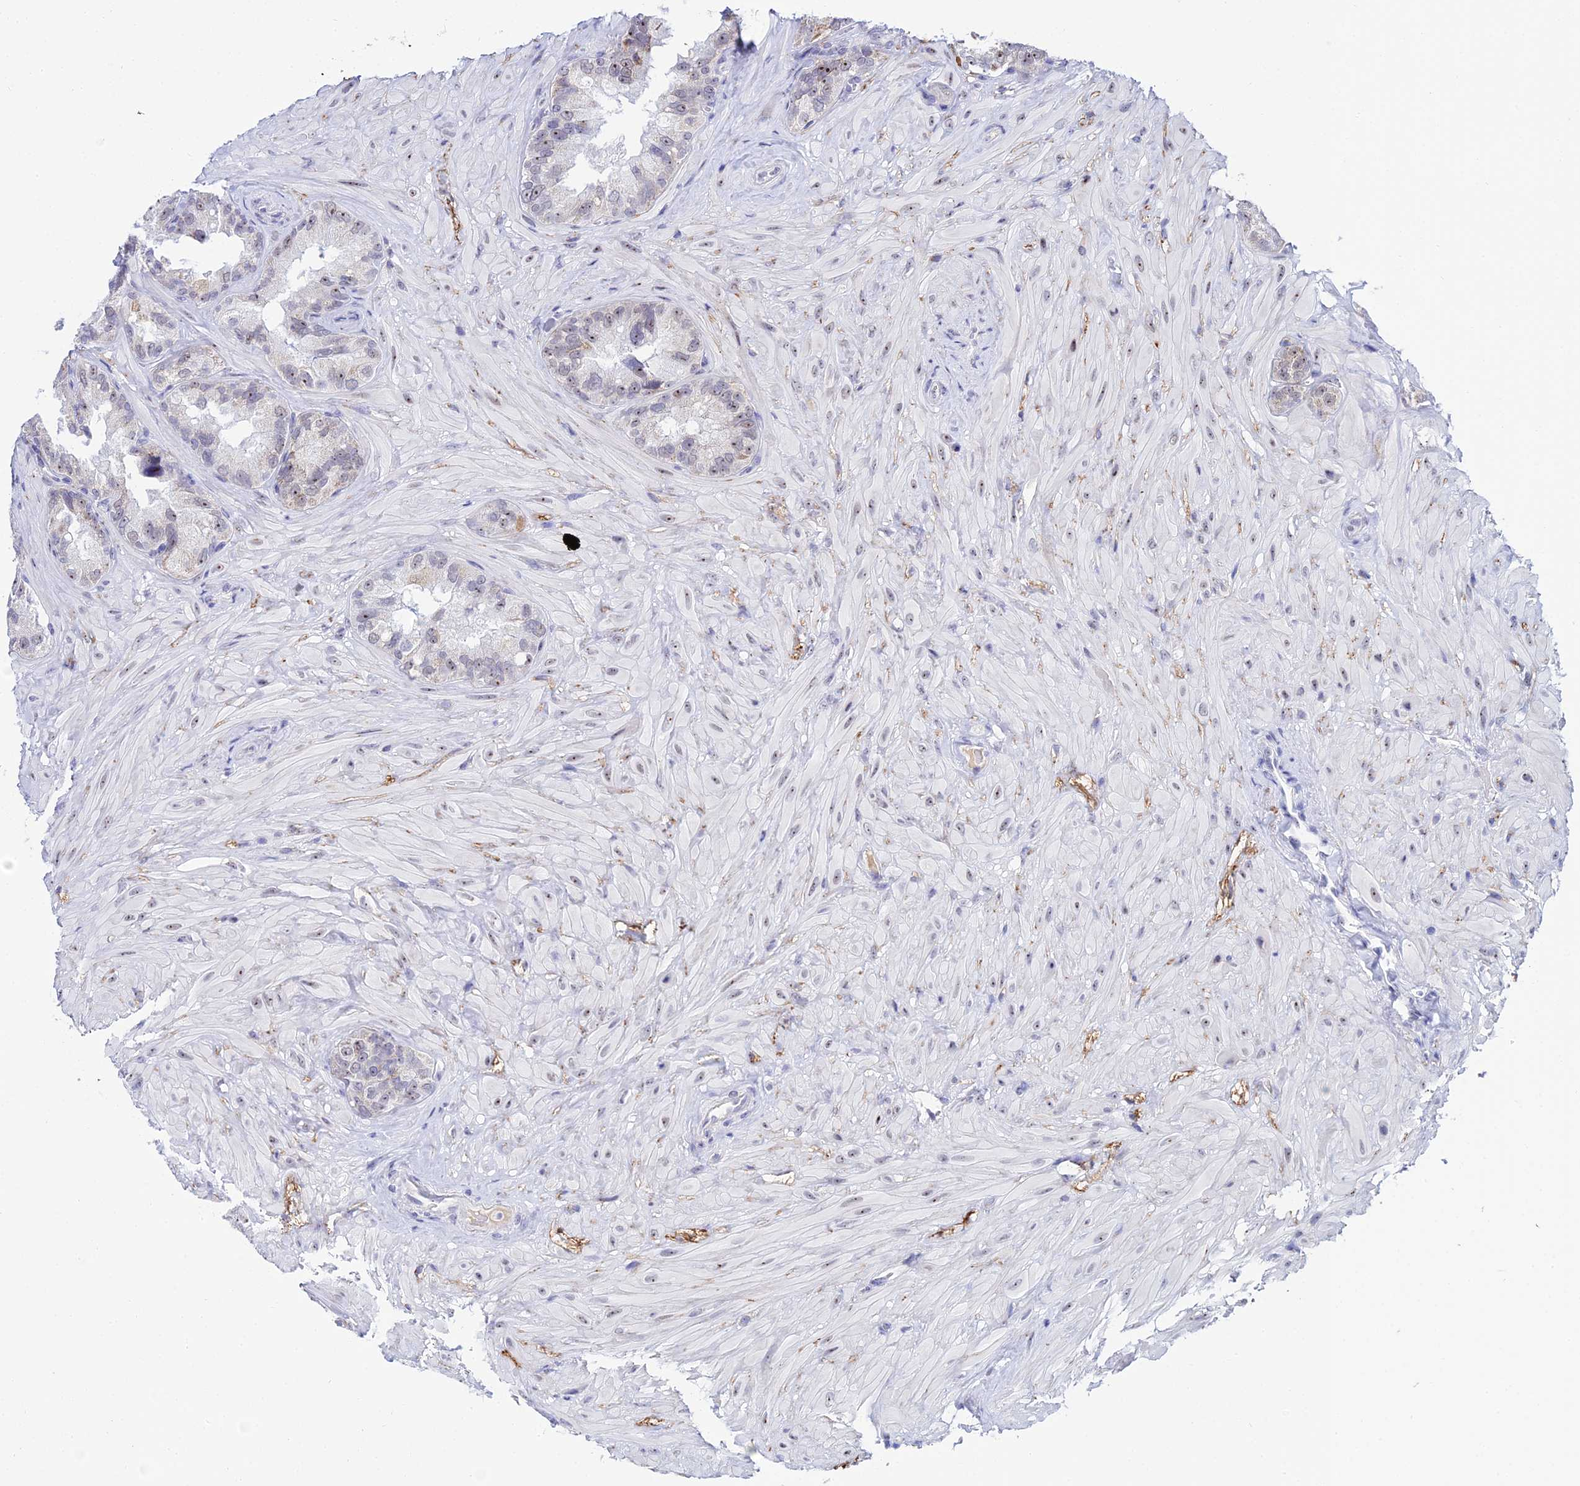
{"staining": {"intensity": "weak", "quantity": ">75%", "location": "nuclear"}, "tissue": "seminal vesicle", "cell_type": "Glandular cells", "image_type": "normal", "snomed": [{"axis": "morphology", "description": "Normal tissue, NOS"}, {"axis": "topography", "description": "Seminal veicle"}, {"axis": "topography", "description": "Peripheral nerve tissue"}], "caption": "This image reveals unremarkable seminal vesicle stained with IHC to label a protein in brown. The nuclear of glandular cells show weak positivity for the protein. Nuclei are counter-stained blue.", "gene": "PLPP4", "patient": {"sex": "male", "age": 67}}